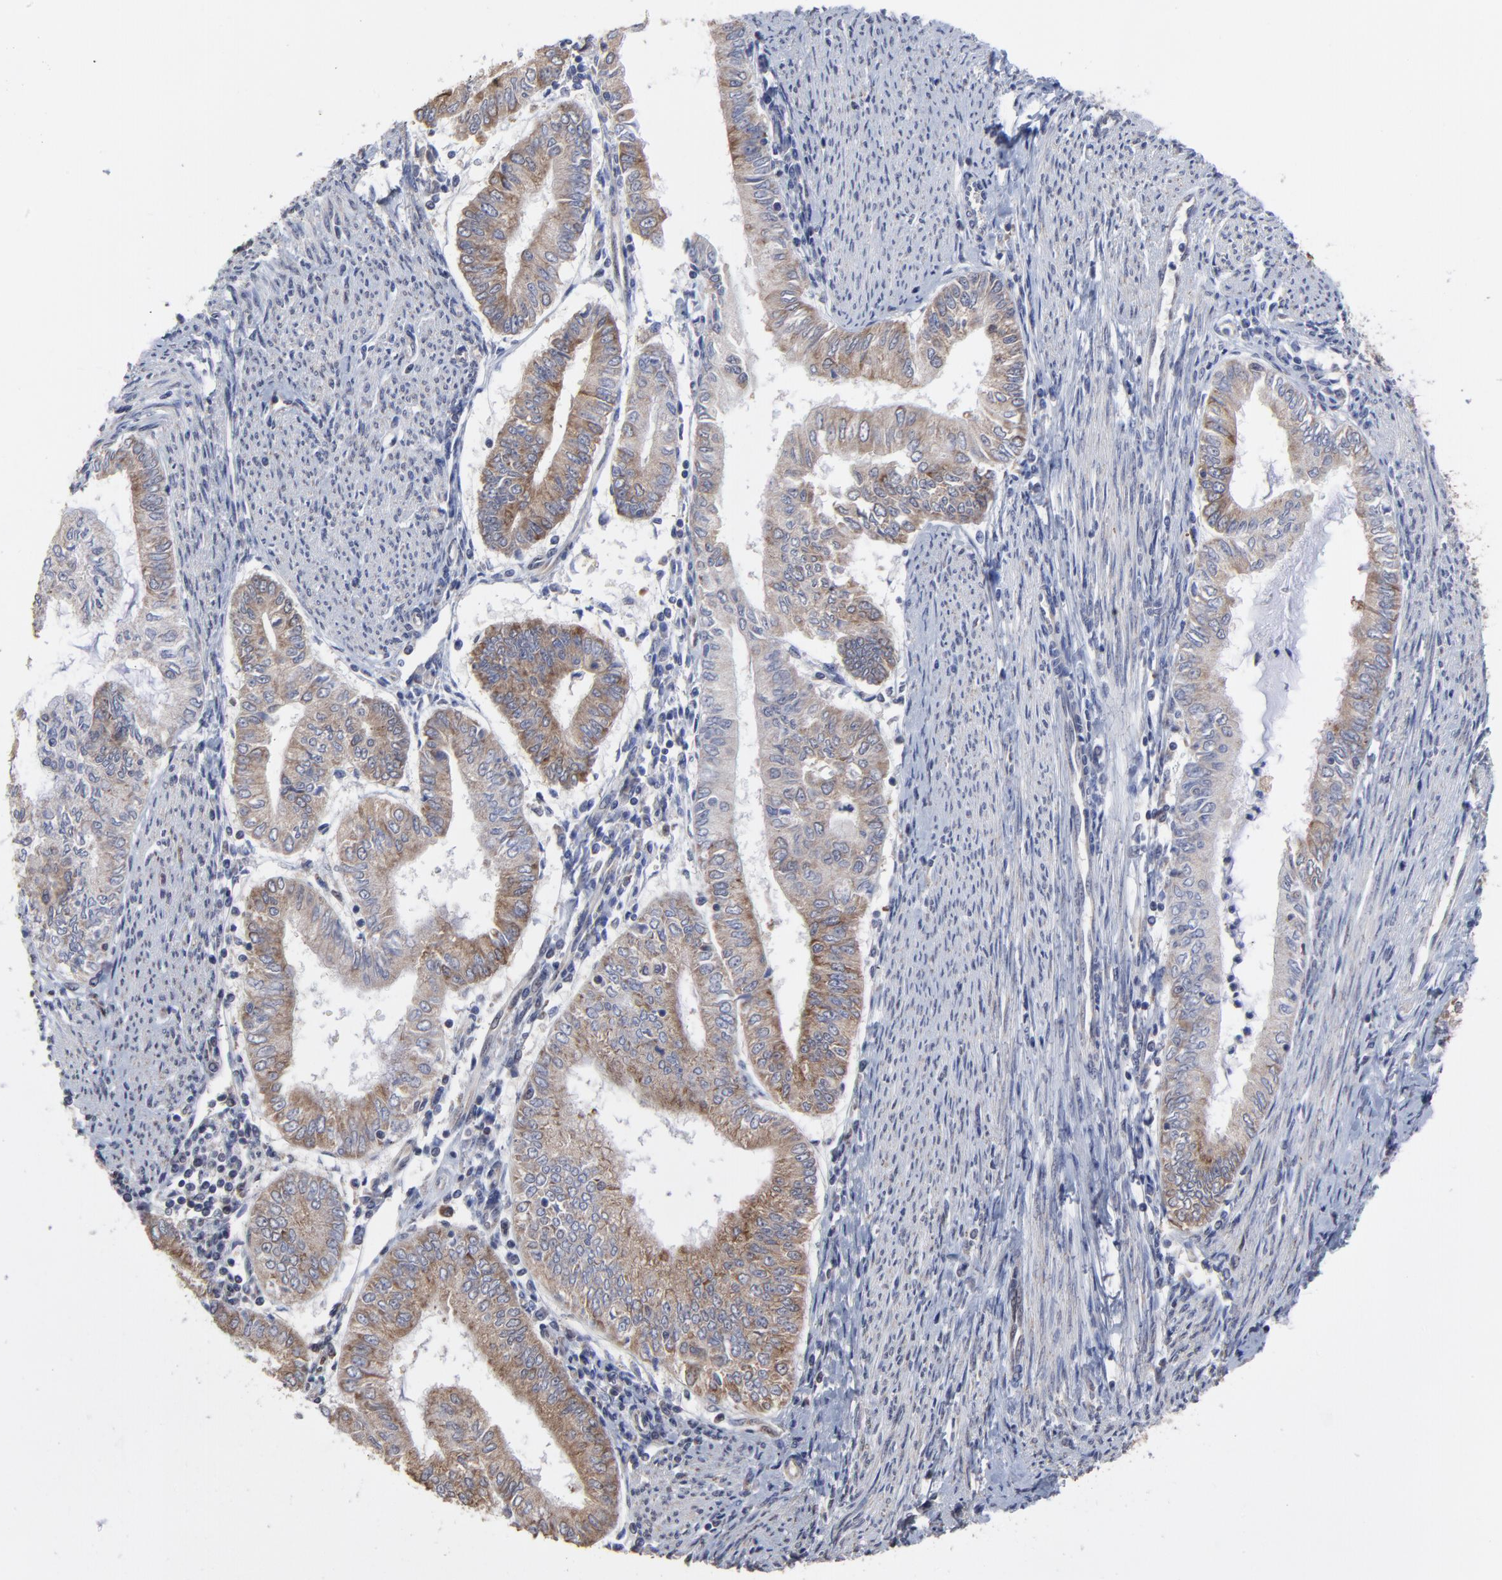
{"staining": {"intensity": "moderate", "quantity": ">75%", "location": "cytoplasmic/membranous"}, "tissue": "endometrial cancer", "cell_type": "Tumor cells", "image_type": "cancer", "snomed": [{"axis": "morphology", "description": "Adenocarcinoma, NOS"}, {"axis": "topography", "description": "Endometrium"}], "caption": "Moderate cytoplasmic/membranous protein staining is seen in approximately >75% of tumor cells in adenocarcinoma (endometrial). (IHC, brightfield microscopy, high magnification).", "gene": "CCT2", "patient": {"sex": "female", "age": 66}}